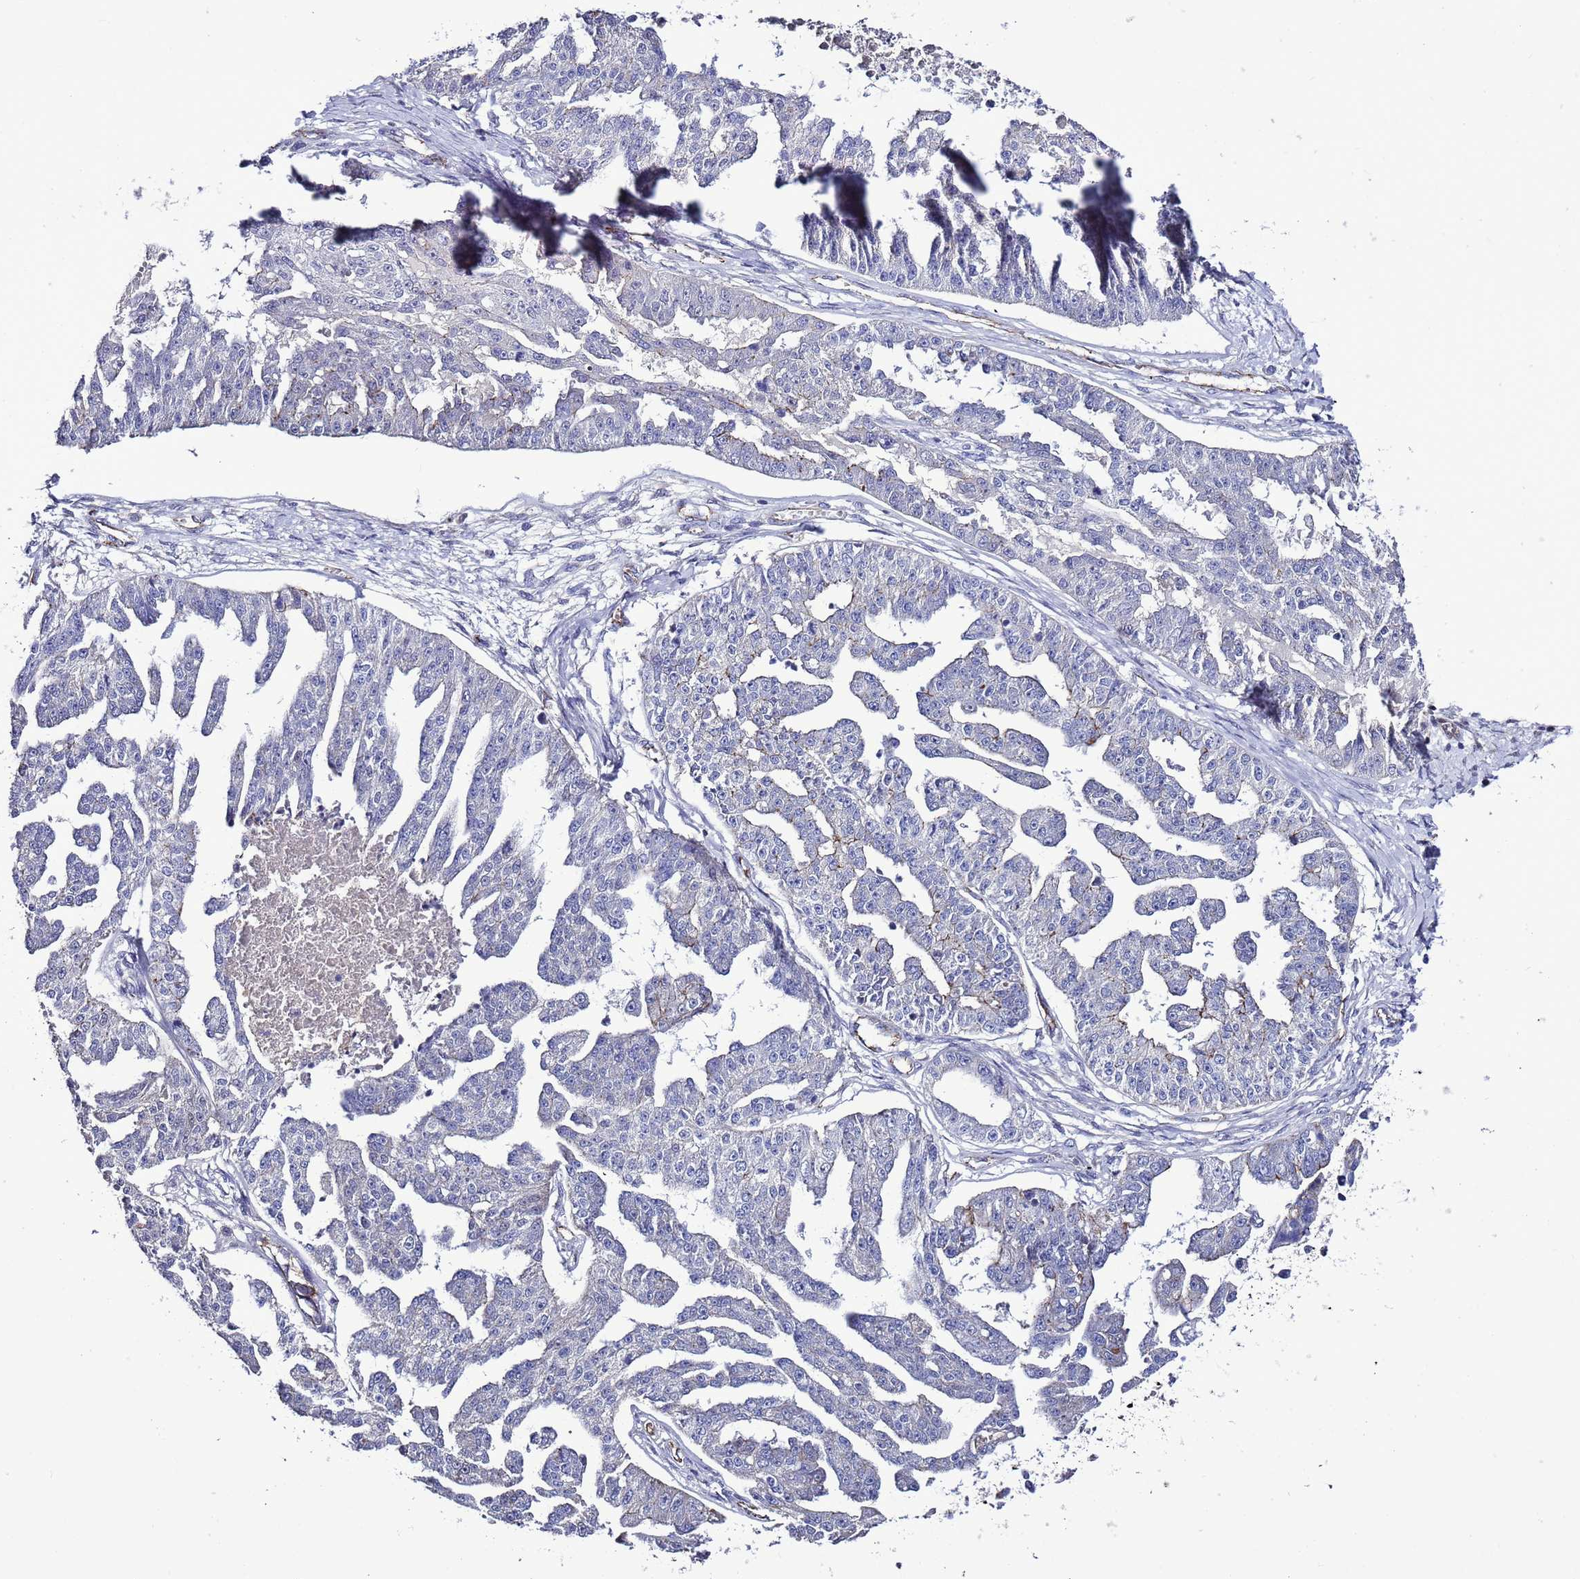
{"staining": {"intensity": "negative", "quantity": "none", "location": "none"}, "tissue": "ovarian cancer", "cell_type": "Tumor cells", "image_type": "cancer", "snomed": [{"axis": "morphology", "description": "Cystadenocarcinoma, serous, NOS"}, {"axis": "topography", "description": "Ovary"}], "caption": "An IHC photomicrograph of ovarian cancer is shown. There is no staining in tumor cells of ovarian cancer.", "gene": "TENM3", "patient": {"sex": "female", "age": 58}}